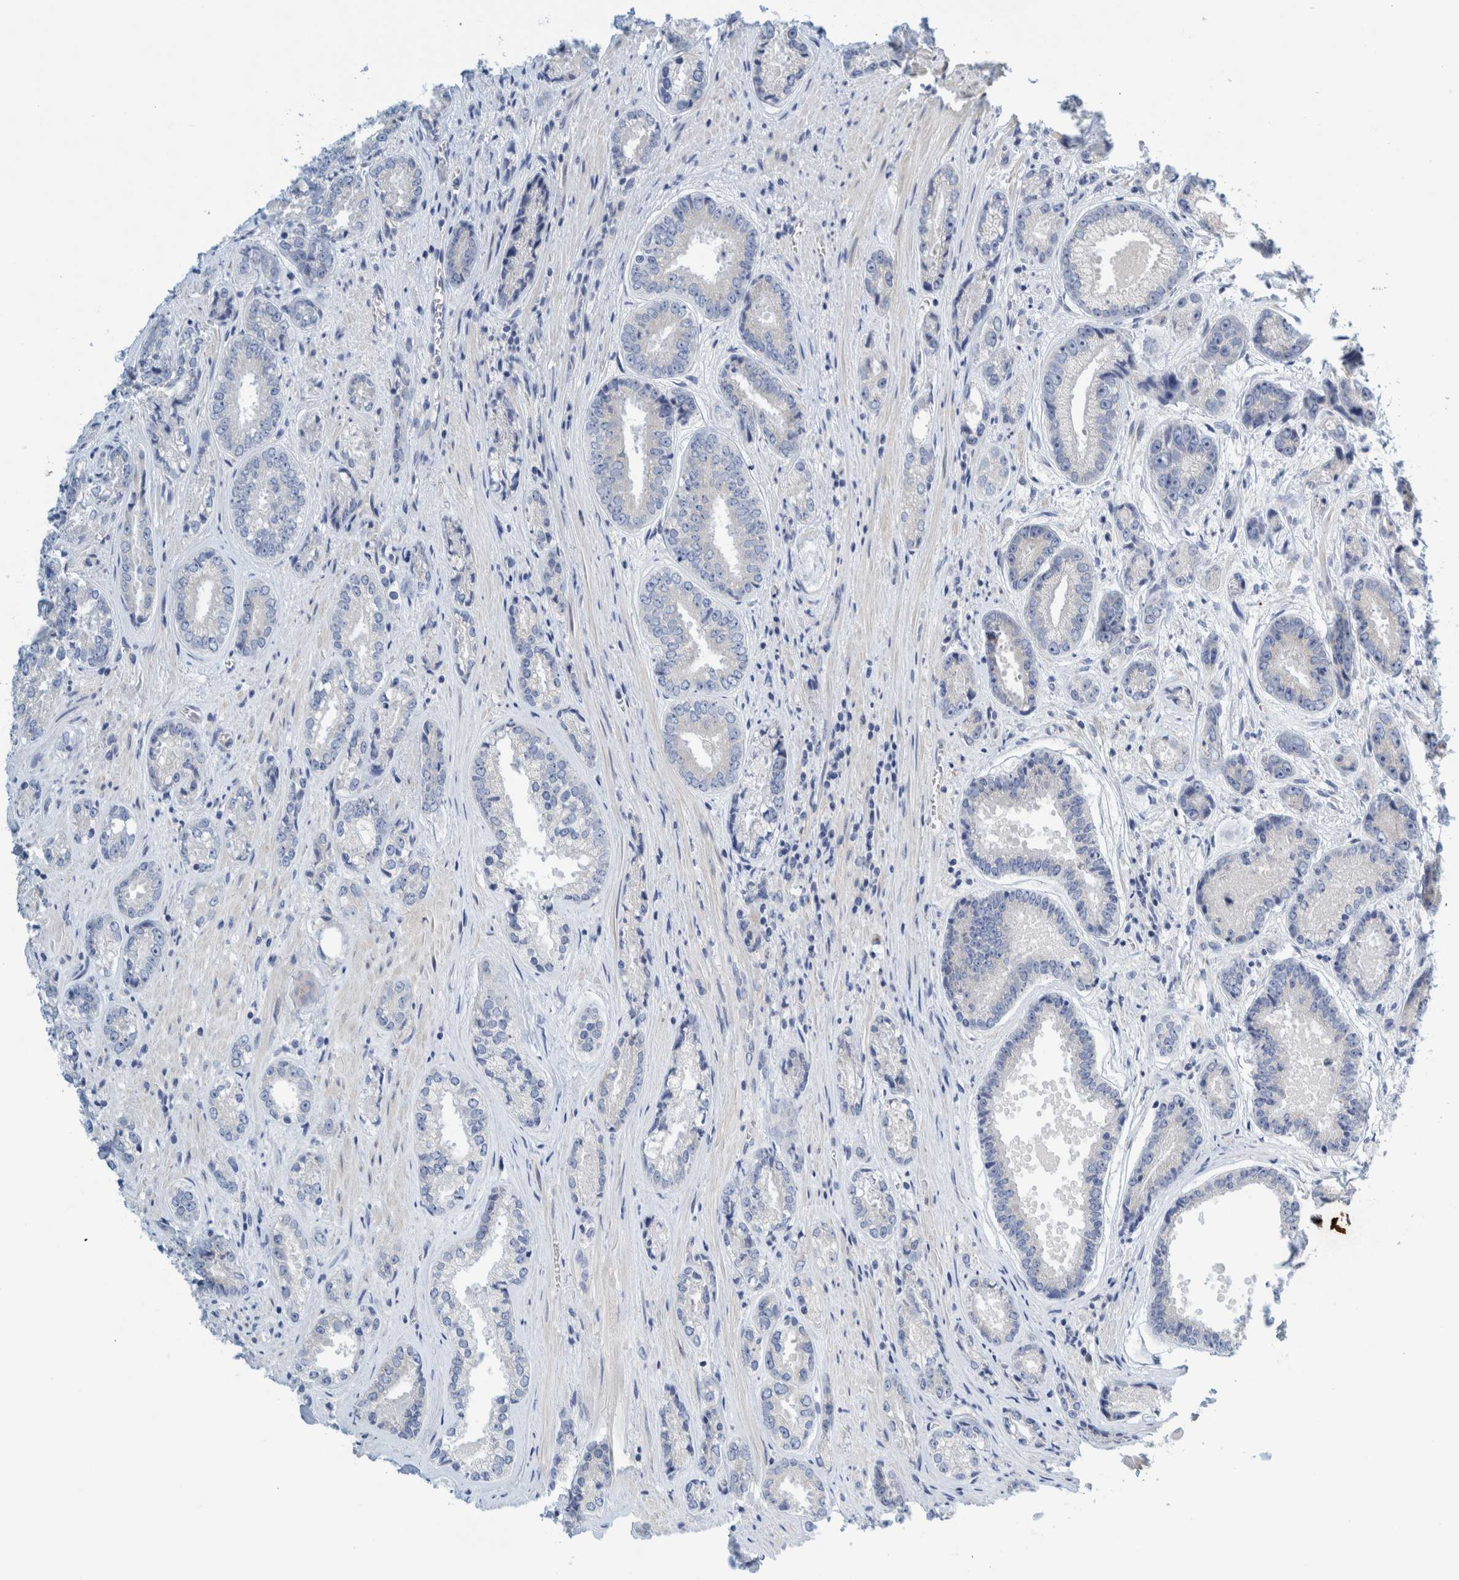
{"staining": {"intensity": "negative", "quantity": "none", "location": "none"}, "tissue": "prostate cancer", "cell_type": "Tumor cells", "image_type": "cancer", "snomed": [{"axis": "morphology", "description": "Adenocarcinoma, High grade"}, {"axis": "topography", "description": "Prostate"}], "caption": "Protein analysis of prostate high-grade adenocarcinoma shows no significant staining in tumor cells.", "gene": "ZNF324B", "patient": {"sex": "male", "age": 61}}